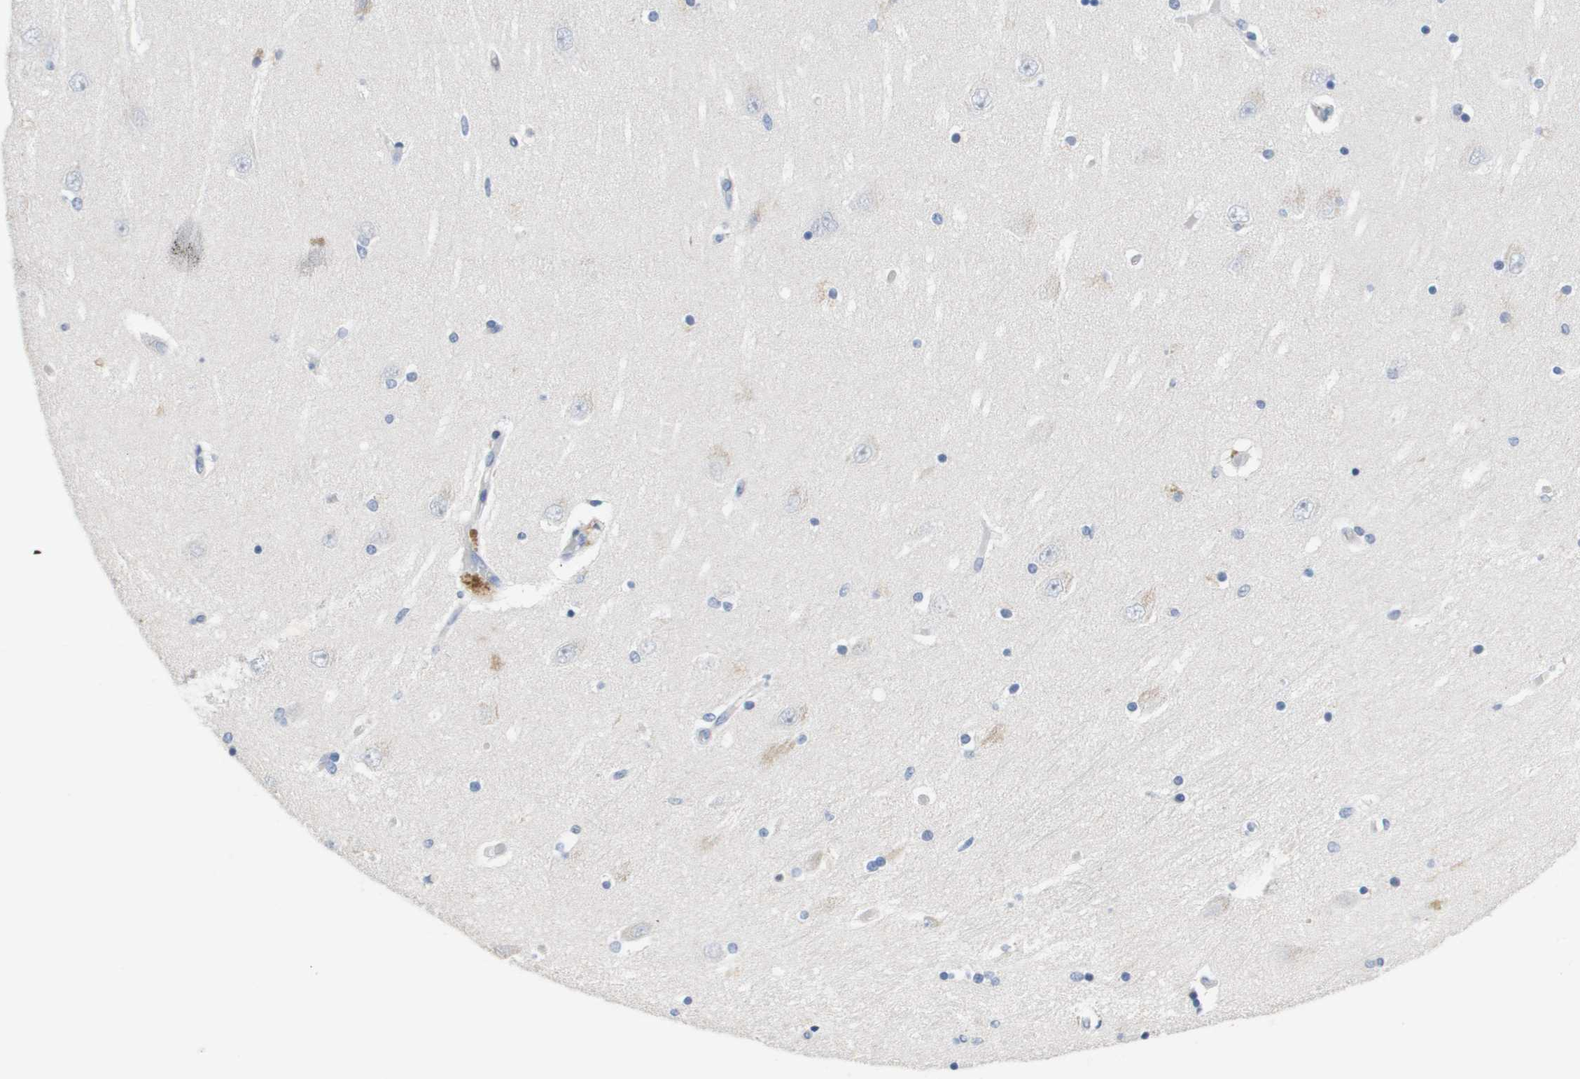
{"staining": {"intensity": "negative", "quantity": "none", "location": "none"}, "tissue": "hippocampus", "cell_type": "Glial cells", "image_type": "normal", "snomed": [{"axis": "morphology", "description": "Normal tissue, NOS"}, {"axis": "topography", "description": "Hippocampus"}], "caption": "High power microscopy image of an immunohistochemistry (IHC) histopathology image of benign hippocampus, revealing no significant positivity in glial cells. (DAB IHC visualized using brightfield microscopy, high magnification).", "gene": "ANGPT2", "patient": {"sex": "female", "age": 54}}